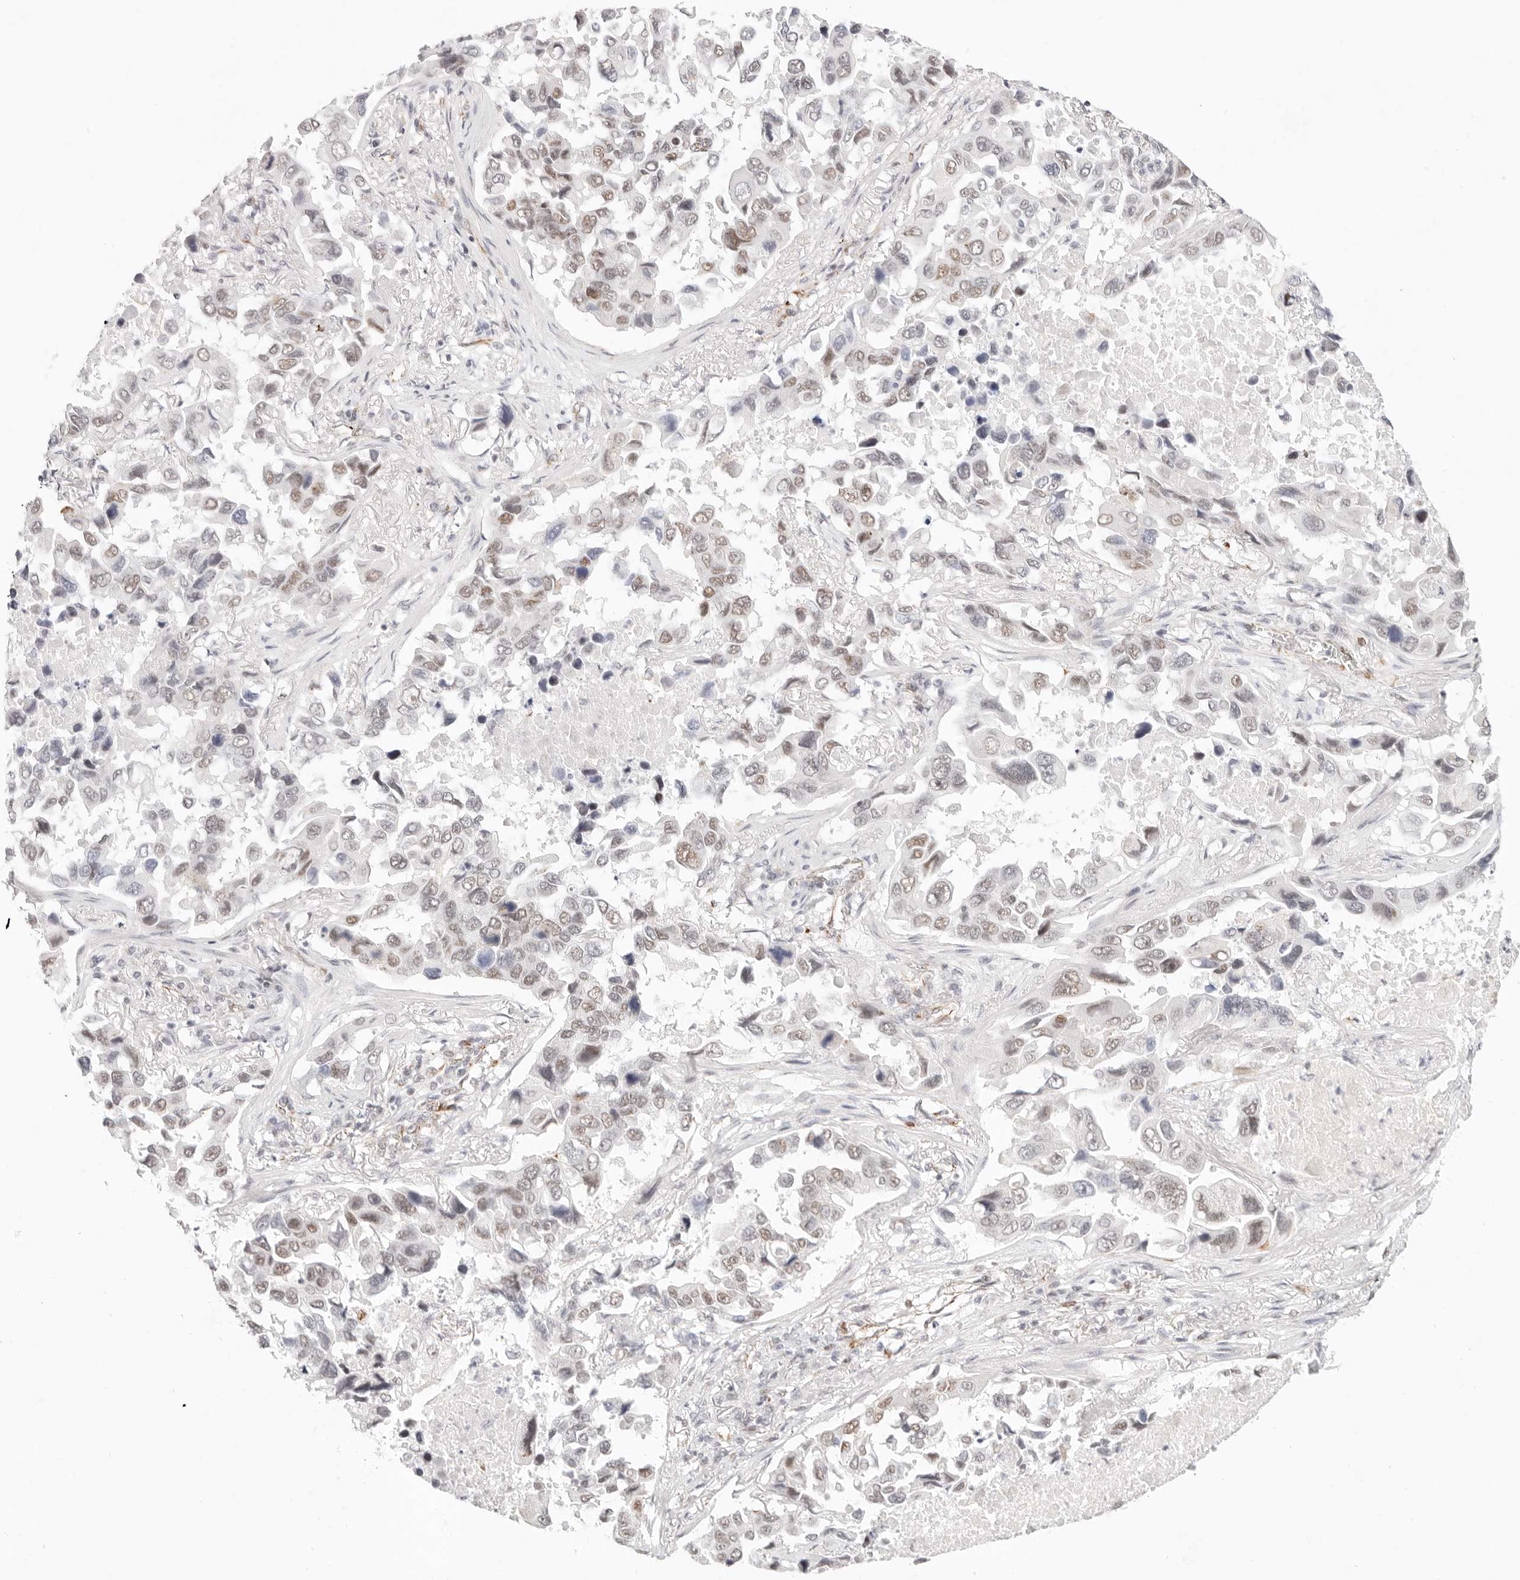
{"staining": {"intensity": "weak", "quantity": "25%-75%", "location": "nuclear"}, "tissue": "lung cancer", "cell_type": "Tumor cells", "image_type": "cancer", "snomed": [{"axis": "morphology", "description": "Adenocarcinoma, NOS"}, {"axis": "topography", "description": "Lung"}], "caption": "Human lung cancer (adenocarcinoma) stained for a protein (brown) exhibits weak nuclear positive positivity in approximately 25%-75% of tumor cells.", "gene": "ZC3H11A", "patient": {"sex": "male", "age": 64}}